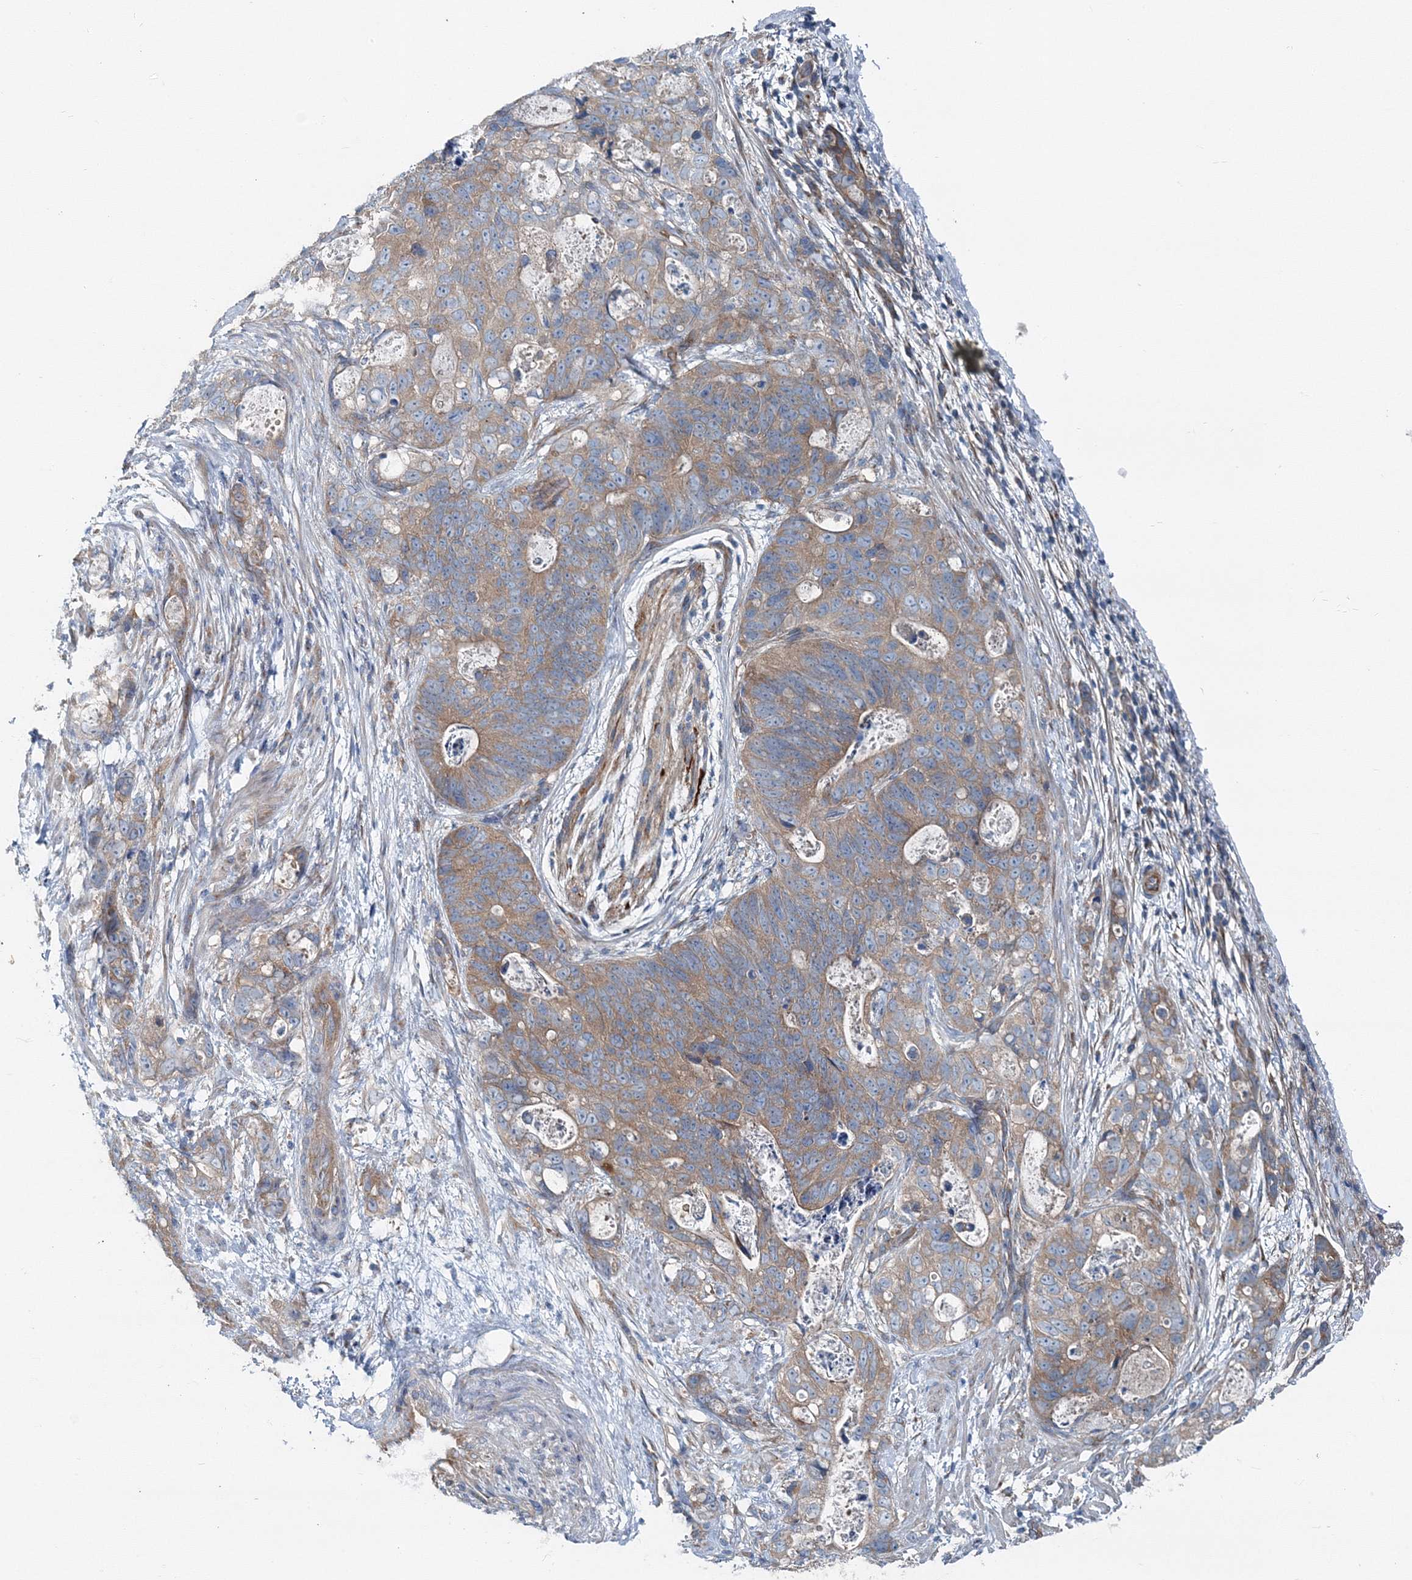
{"staining": {"intensity": "weak", "quantity": ">75%", "location": "cytoplasmic/membranous"}, "tissue": "stomach cancer", "cell_type": "Tumor cells", "image_type": "cancer", "snomed": [{"axis": "morphology", "description": "Normal tissue, NOS"}, {"axis": "morphology", "description": "Adenocarcinoma, NOS"}, {"axis": "topography", "description": "Stomach"}], "caption": "Stomach cancer stained for a protein displays weak cytoplasmic/membranous positivity in tumor cells. The staining was performed using DAB (3,3'-diaminobenzidine) to visualize the protein expression in brown, while the nuclei were stained in blue with hematoxylin (Magnification: 20x).", "gene": "MPHOSPH9", "patient": {"sex": "female", "age": 89}}